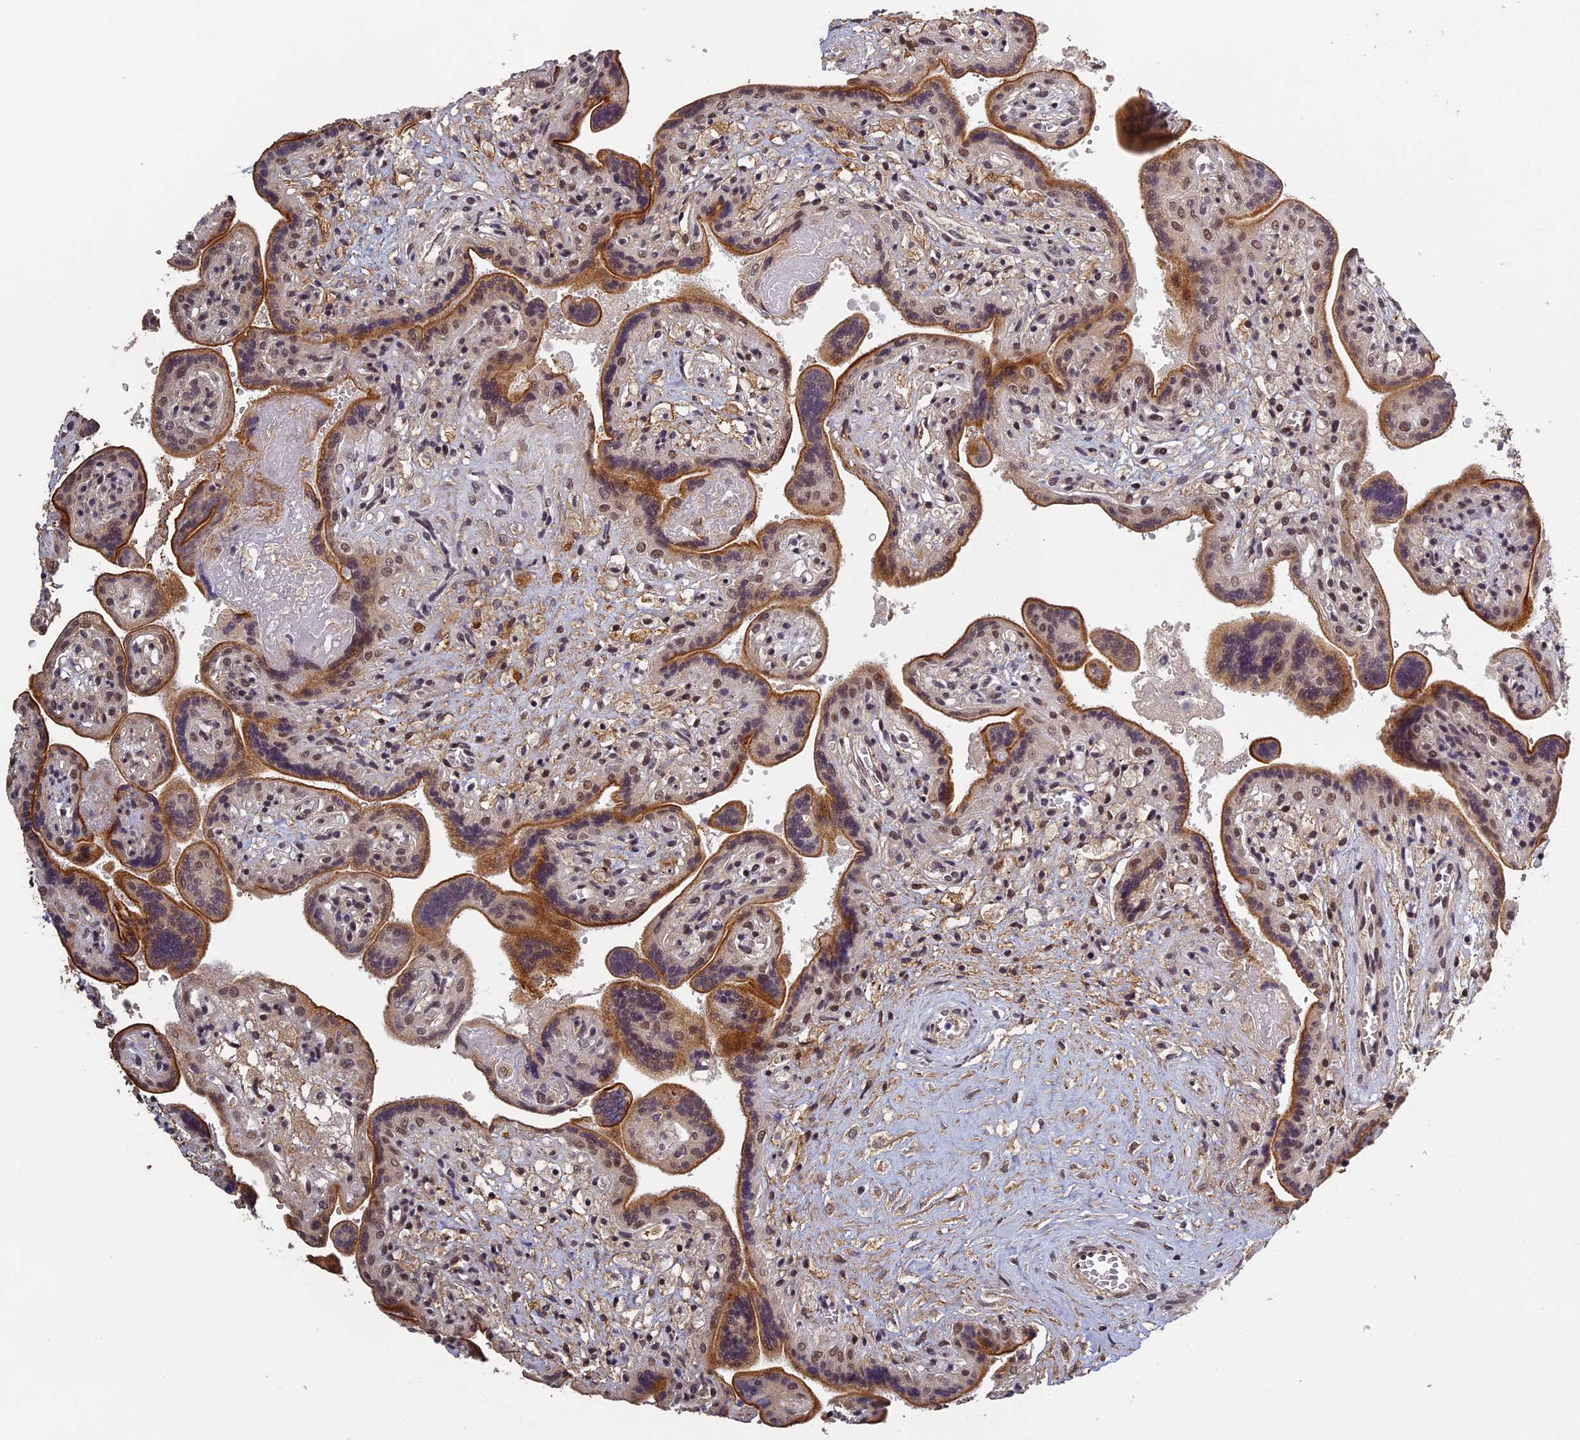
{"staining": {"intensity": "moderate", "quantity": ">75%", "location": "cytoplasmic/membranous,nuclear"}, "tissue": "placenta", "cell_type": "Trophoblastic cells", "image_type": "normal", "snomed": [{"axis": "morphology", "description": "Normal tissue, NOS"}, {"axis": "topography", "description": "Placenta"}], "caption": "Protein staining of normal placenta shows moderate cytoplasmic/membranous,nuclear expression in approximately >75% of trophoblastic cells. (IHC, brightfield microscopy, high magnification).", "gene": "MORF4L1", "patient": {"sex": "female", "age": 37}}